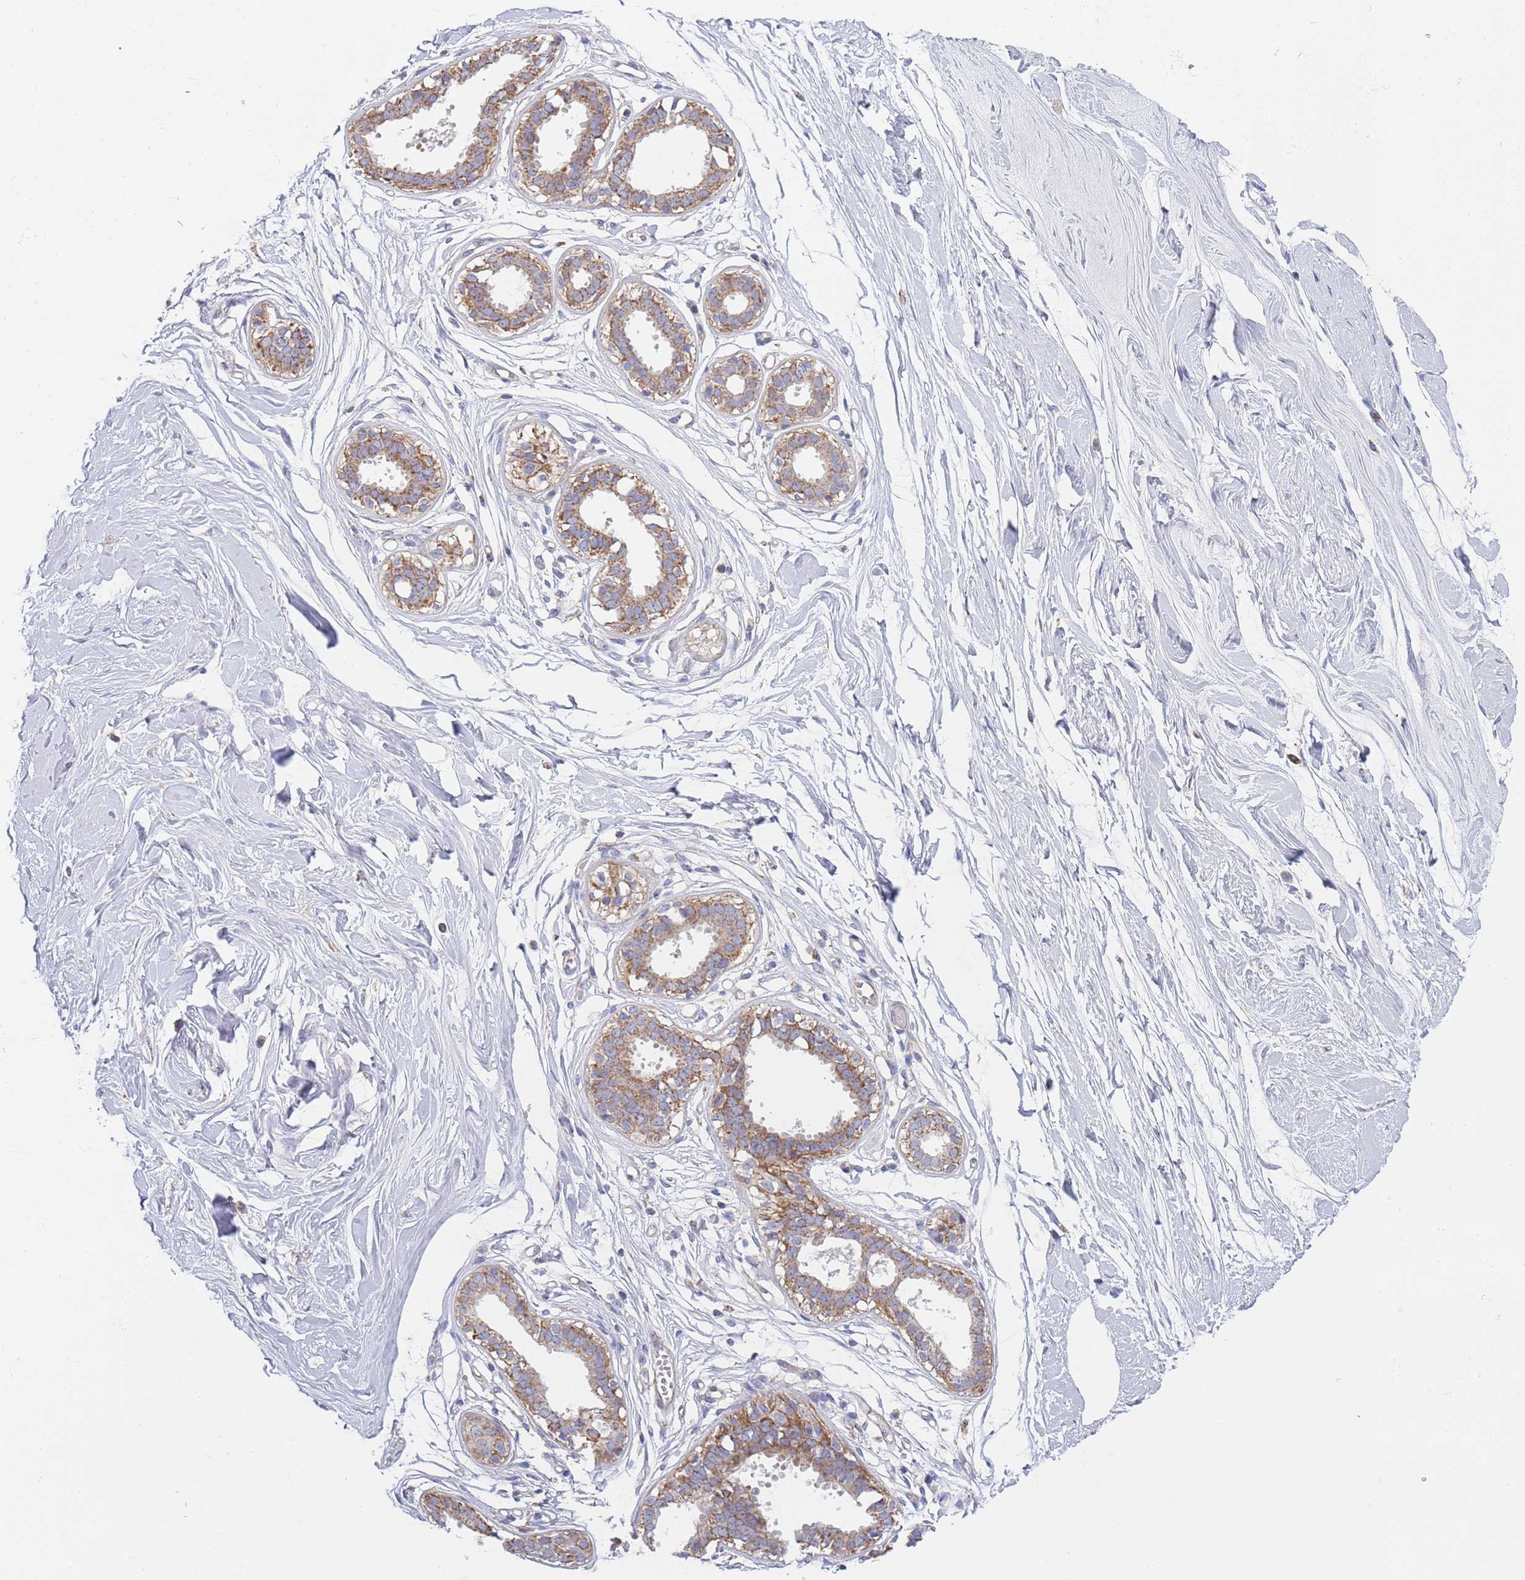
{"staining": {"intensity": "negative", "quantity": "none", "location": "none"}, "tissue": "breast", "cell_type": "Adipocytes", "image_type": "normal", "snomed": [{"axis": "morphology", "description": "Normal tissue, NOS"}, {"axis": "topography", "description": "Breast"}], "caption": "Histopathology image shows no protein expression in adipocytes of unremarkable breast. (DAB IHC with hematoxylin counter stain).", "gene": "PWWP3A", "patient": {"sex": "female", "age": 45}}